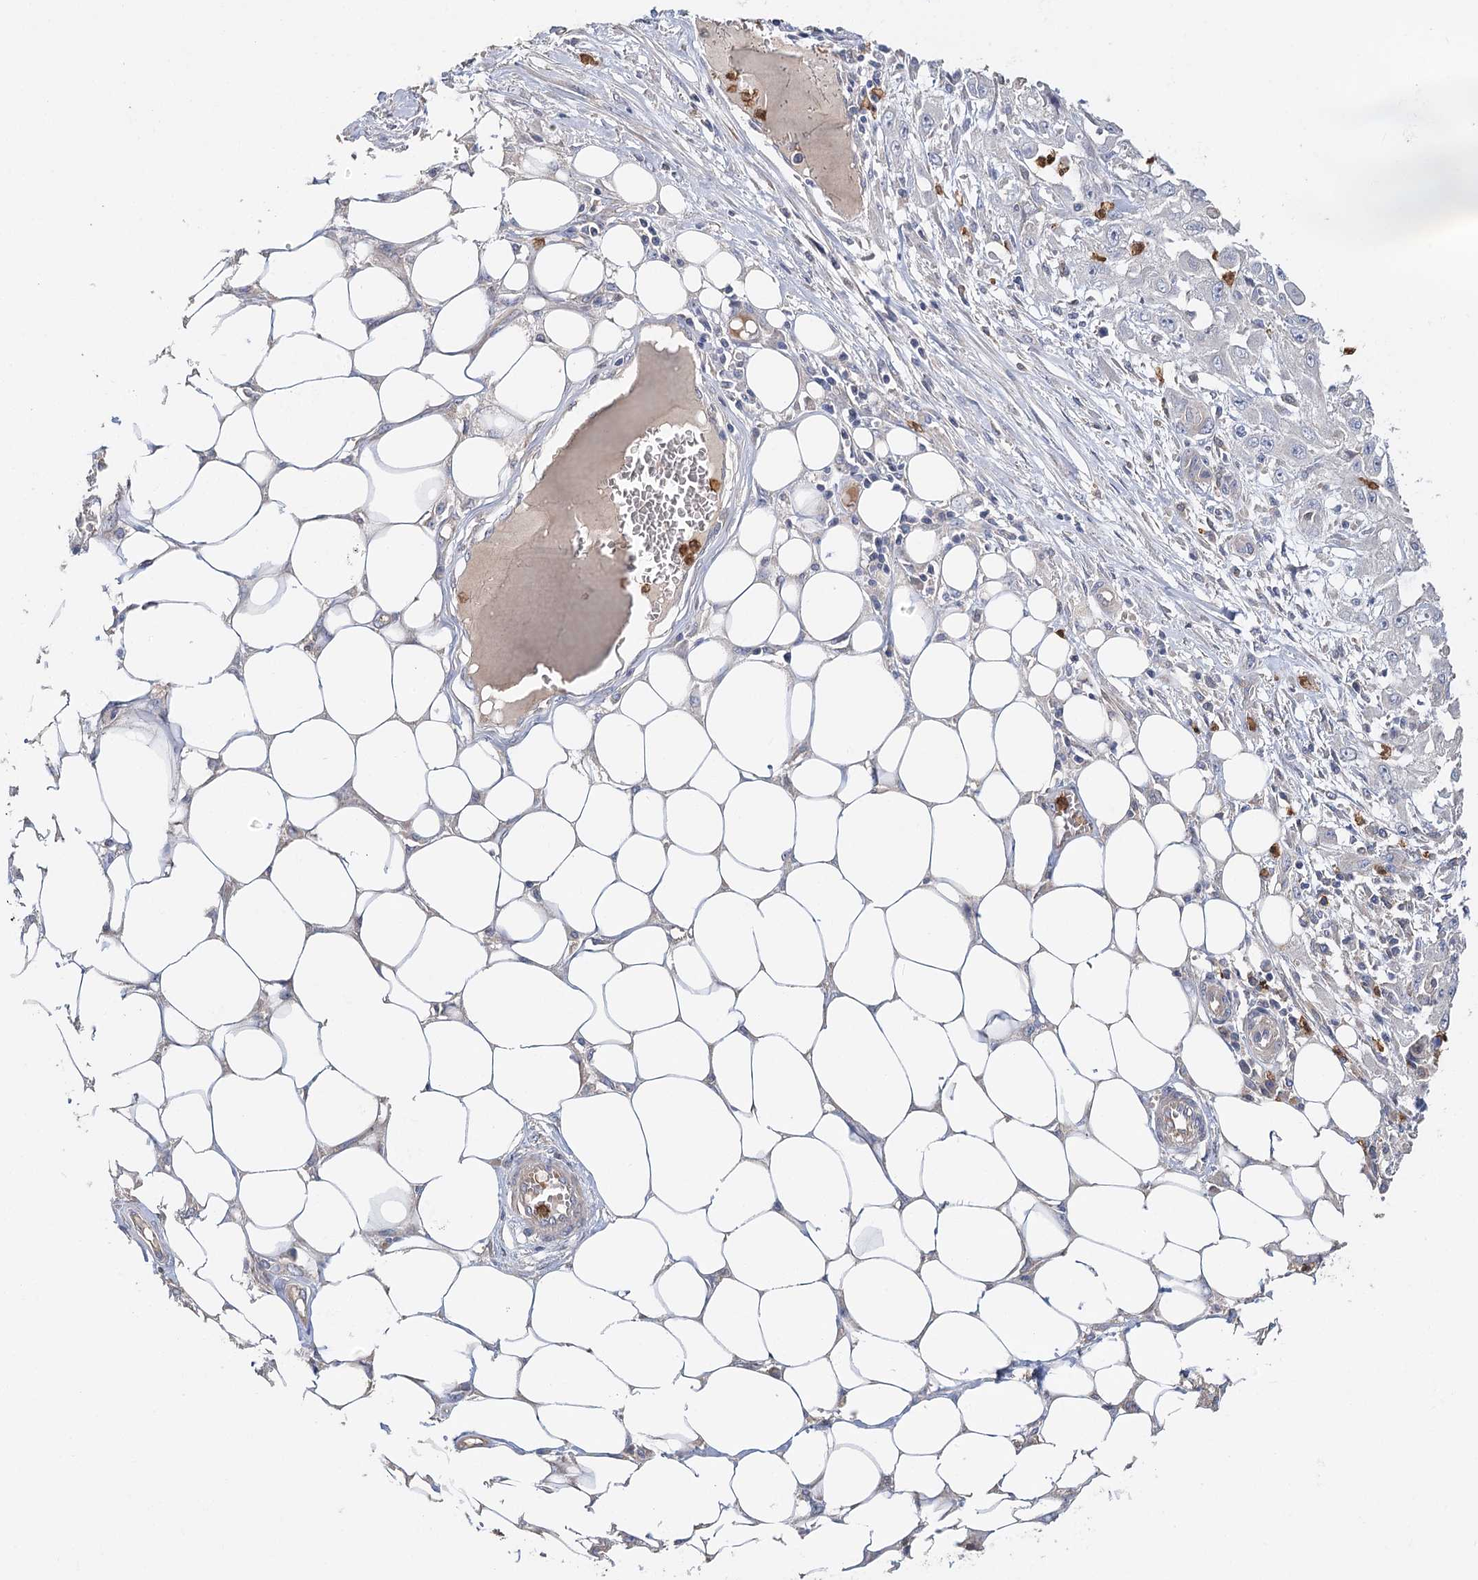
{"staining": {"intensity": "negative", "quantity": "none", "location": "none"}, "tissue": "skin cancer", "cell_type": "Tumor cells", "image_type": "cancer", "snomed": [{"axis": "morphology", "description": "Squamous cell carcinoma, NOS"}, {"axis": "morphology", "description": "Squamous cell carcinoma, metastatic, NOS"}, {"axis": "topography", "description": "Skin"}, {"axis": "topography", "description": "Lymph node"}], "caption": "A micrograph of metastatic squamous cell carcinoma (skin) stained for a protein reveals no brown staining in tumor cells.", "gene": "EPB41L5", "patient": {"sex": "male", "age": 75}}